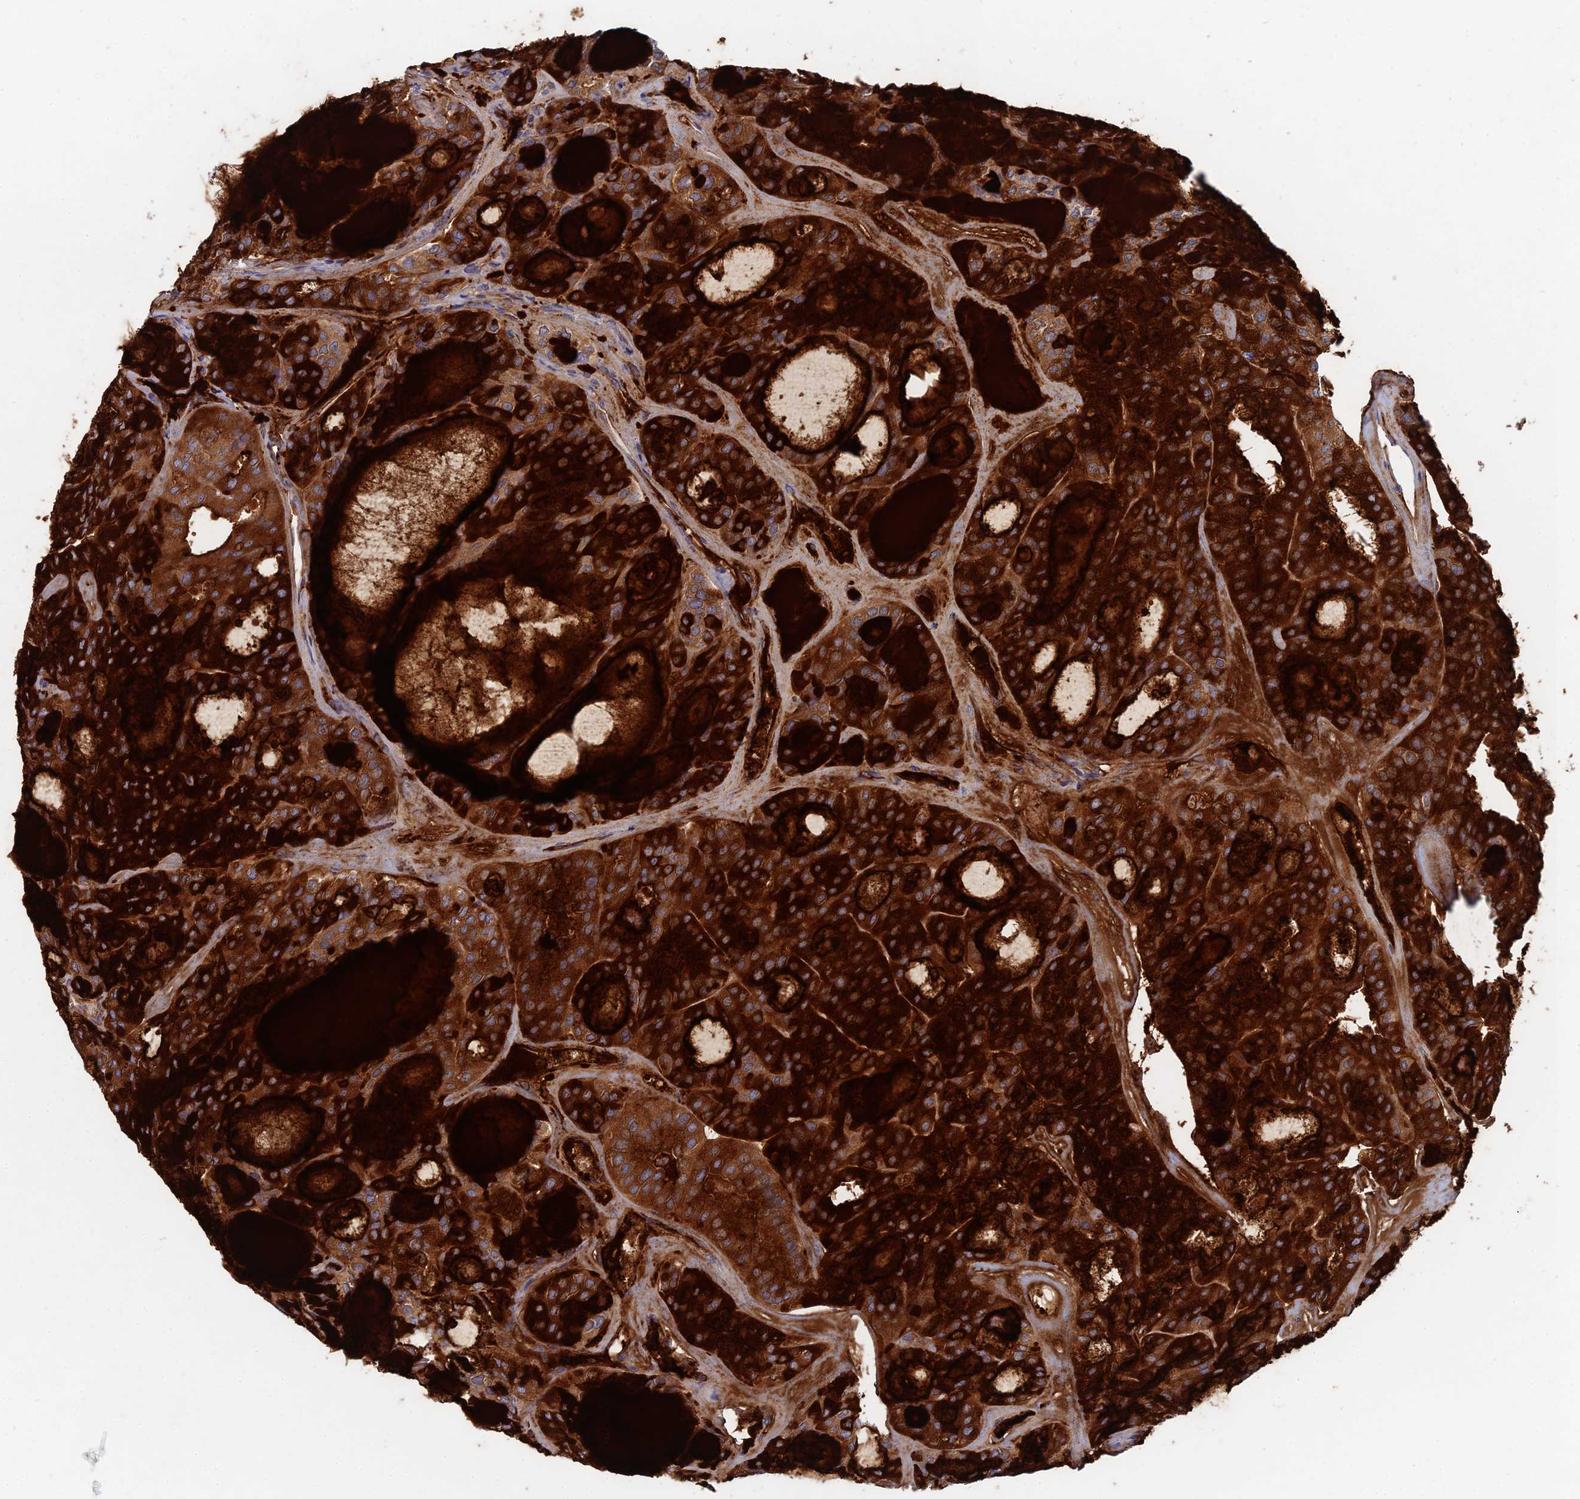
{"staining": {"intensity": "strong", "quantity": "25%-75%", "location": "cytoplasmic/membranous"}, "tissue": "thyroid cancer", "cell_type": "Tumor cells", "image_type": "cancer", "snomed": [{"axis": "morphology", "description": "Follicular adenoma carcinoma, NOS"}, {"axis": "topography", "description": "Thyroid gland"}], "caption": "This is a histology image of immunohistochemistry staining of thyroid cancer, which shows strong expression in the cytoplasmic/membranous of tumor cells.", "gene": "GIPC1", "patient": {"sex": "male", "age": 75}}